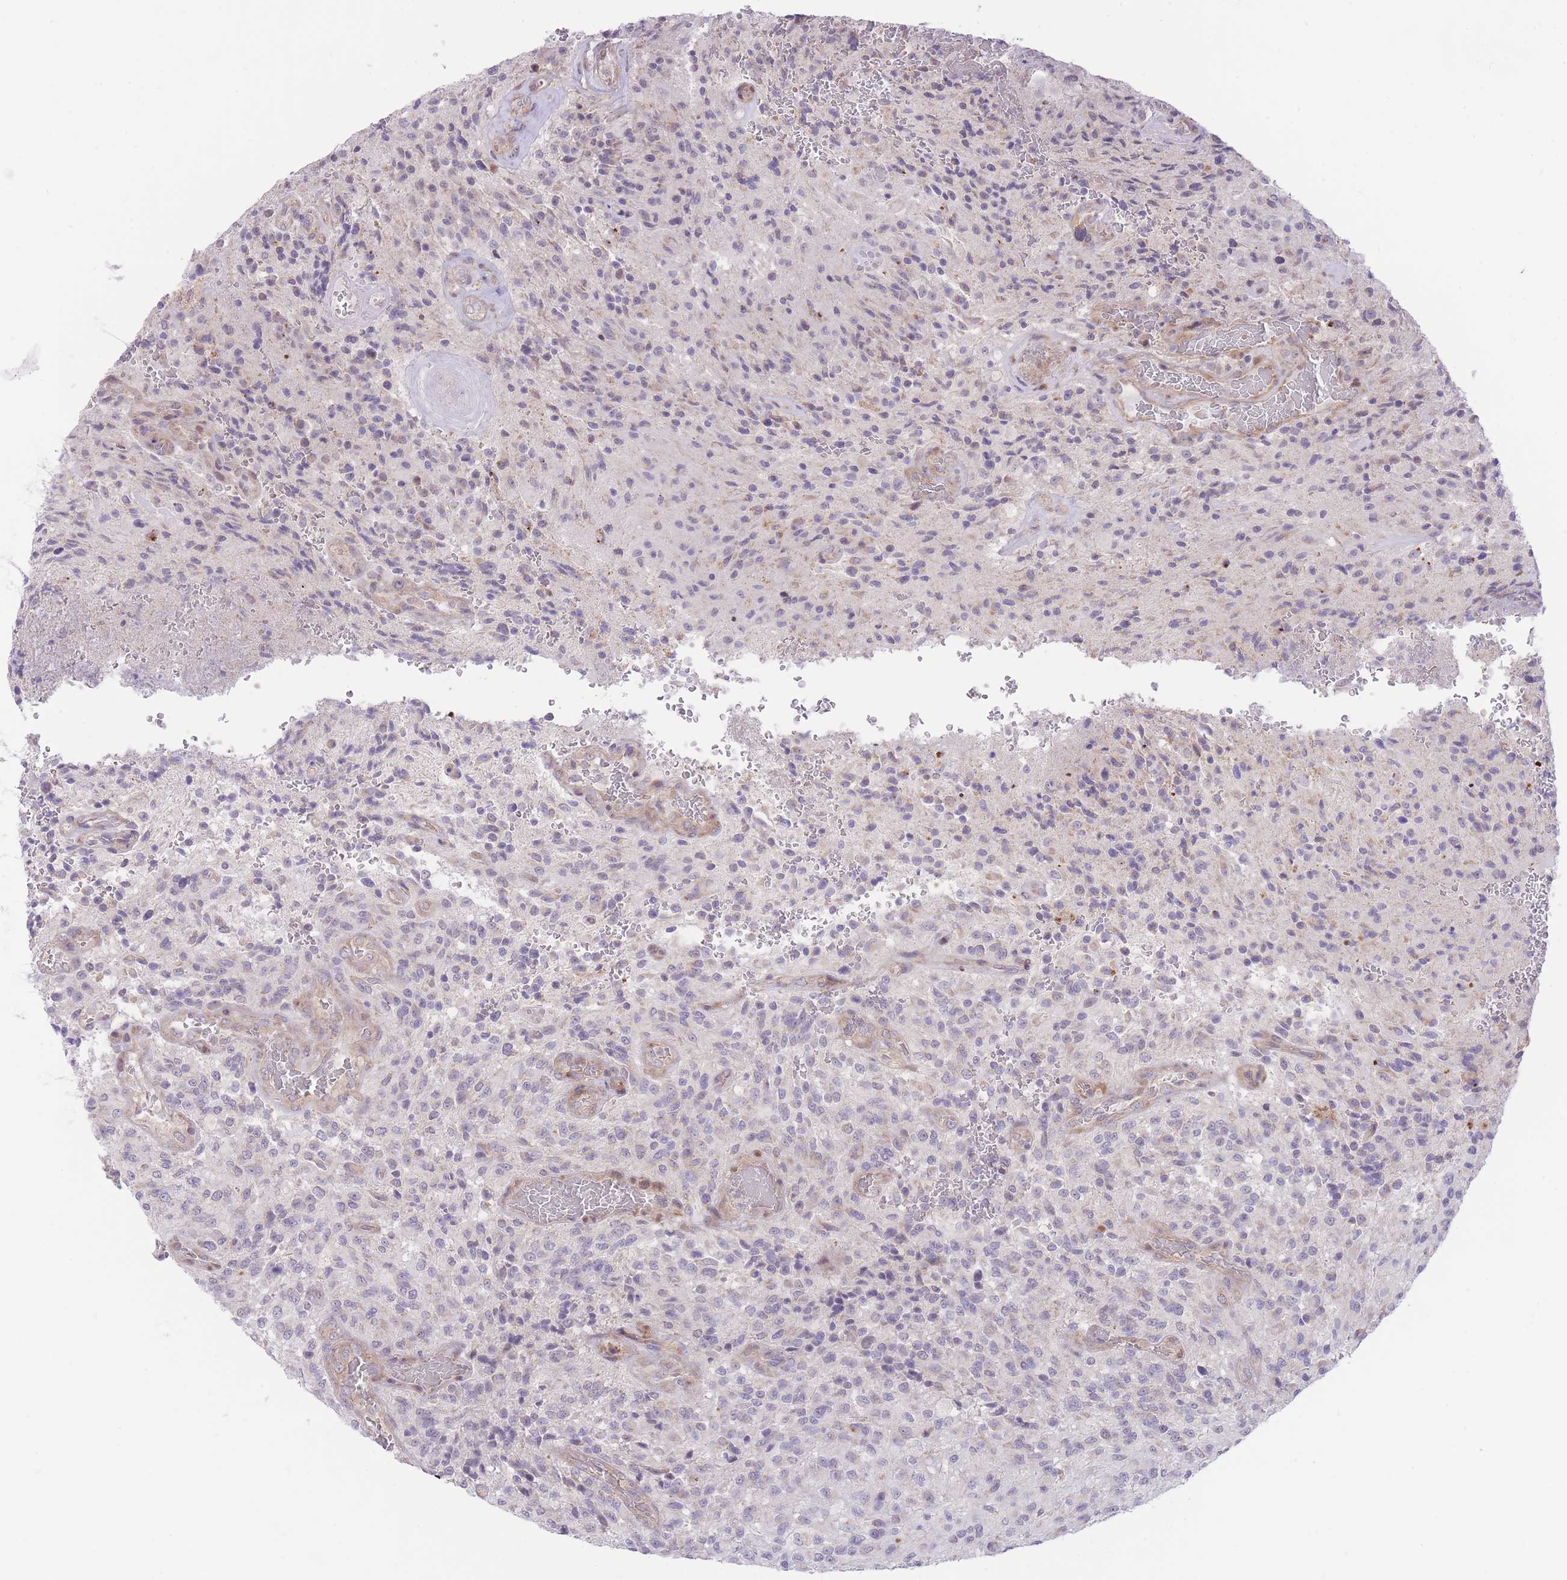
{"staining": {"intensity": "weak", "quantity": "<25%", "location": "cytoplasmic/membranous"}, "tissue": "glioma", "cell_type": "Tumor cells", "image_type": "cancer", "snomed": [{"axis": "morphology", "description": "Normal tissue, NOS"}, {"axis": "morphology", "description": "Glioma, malignant, High grade"}, {"axis": "topography", "description": "Cerebral cortex"}], "caption": "The micrograph reveals no staining of tumor cells in malignant high-grade glioma. (DAB immunohistochemistry (IHC) with hematoxylin counter stain).", "gene": "BOLA2B", "patient": {"sex": "male", "age": 56}}